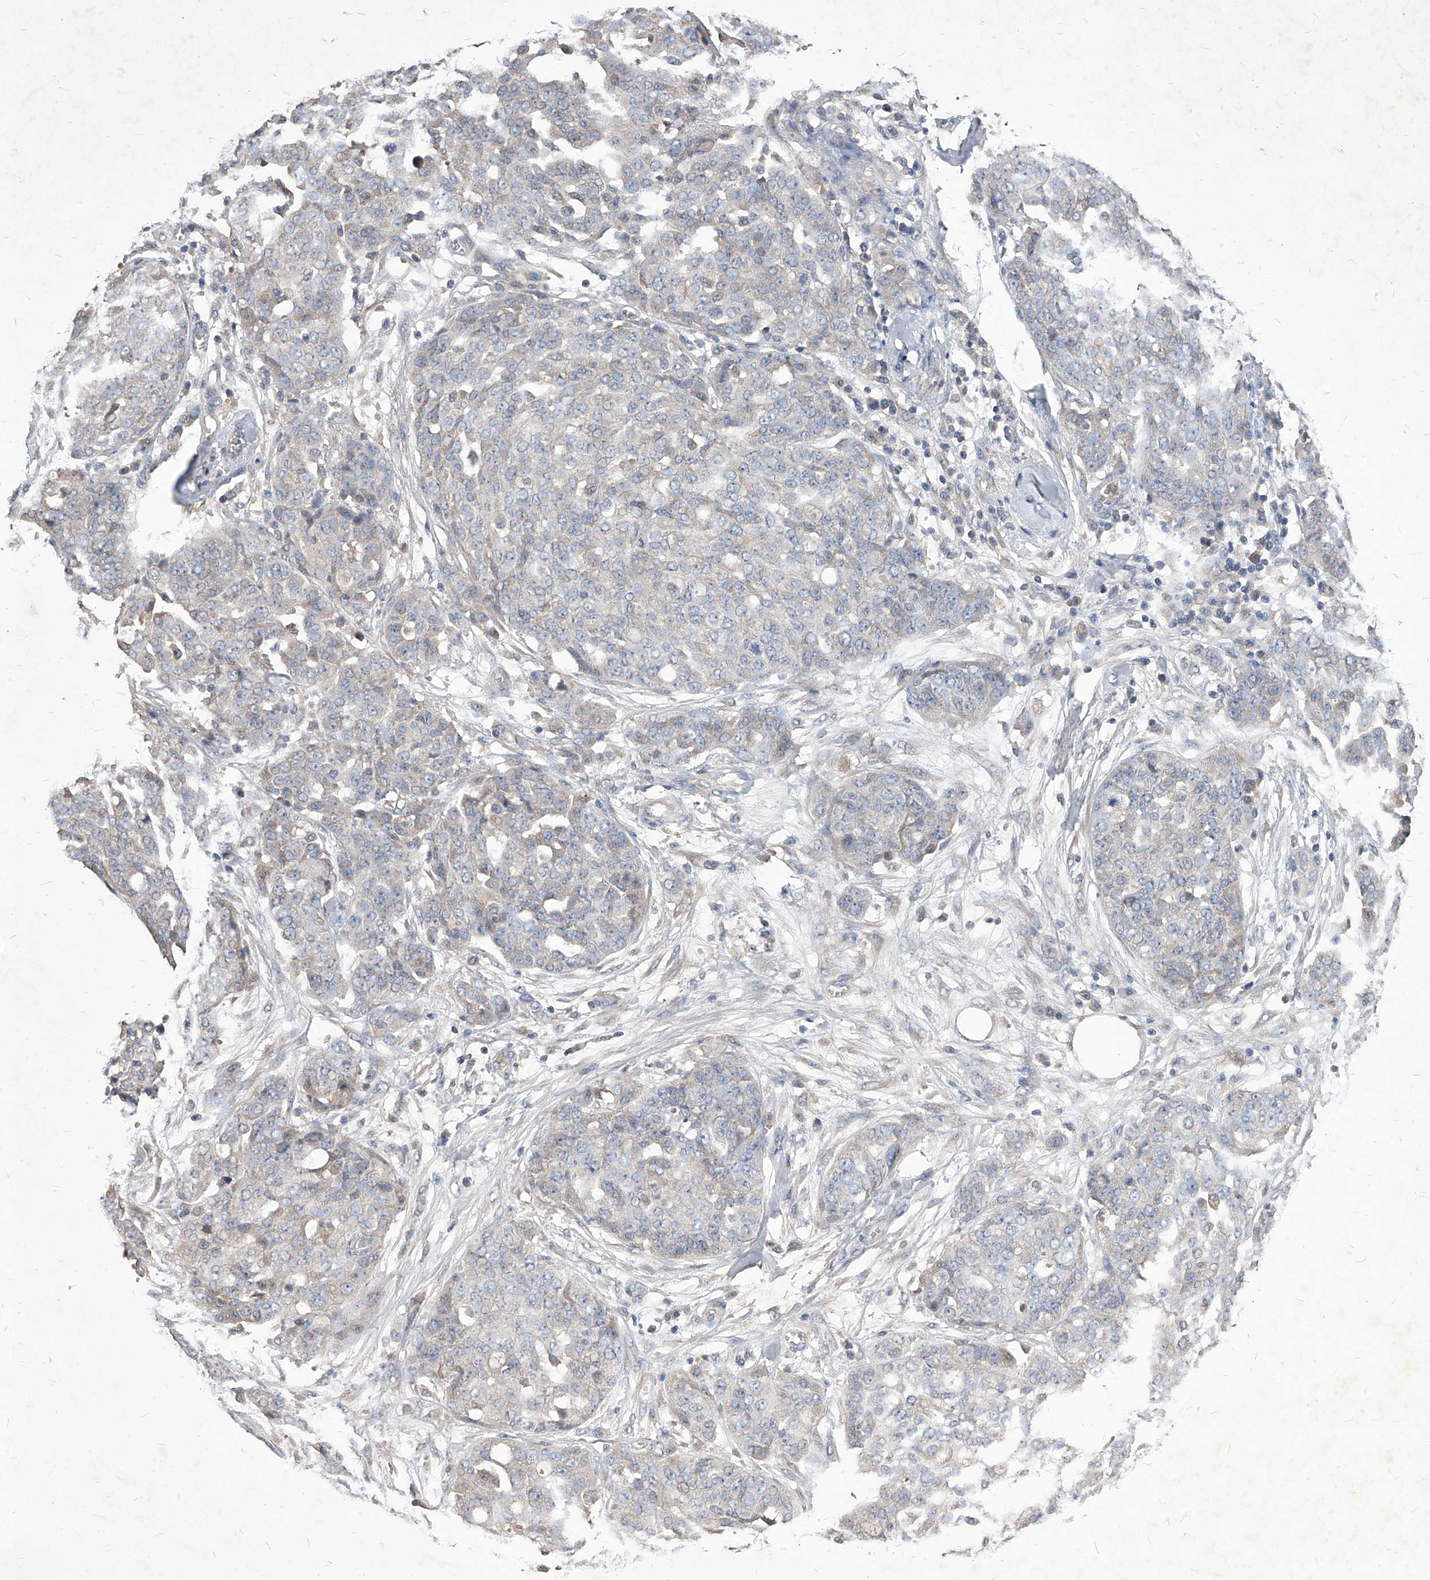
{"staining": {"intensity": "negative", "quantity": "none", "location": "none"}, "tissue": "ovarian cancer", "cell_type": "Tumor cells", "image_type": "cancer", "snomed": [{"axis": "morphology", "description": "Cystadenocarcinoma, serous, NOS"}, {"axis": "topography", "description": "Soft tissue"}, {"axis": "topography", "description": "Ovary"}], "caption": "IHC of ovarian cancer shows no staining in tumor cells.", "gene": "SYNGR1", "patient": {"sex": "female", "age": 57}}